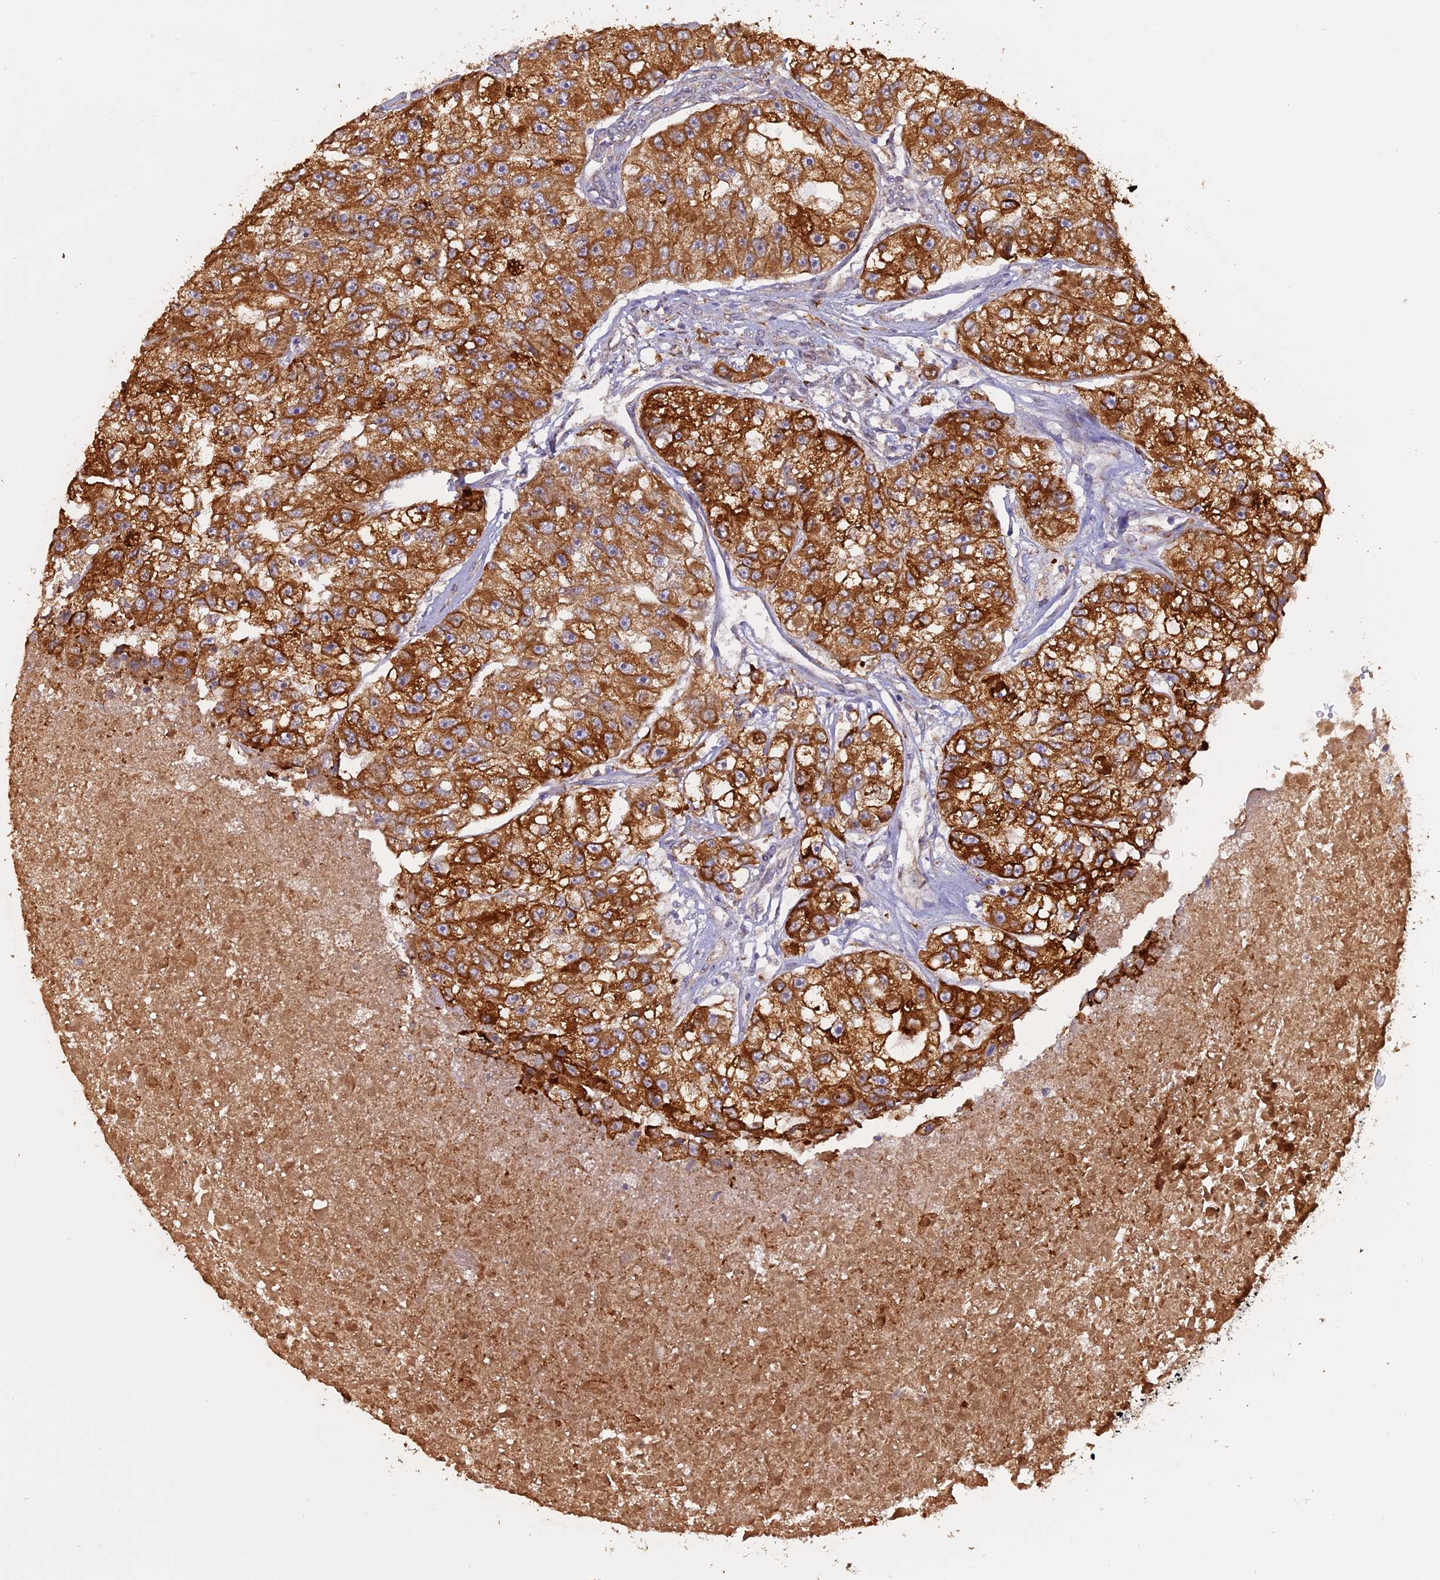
{"staining": {"intensity": "strong", "quantity": ">75%", "location": "cytoplasmic/membranous"}, "tissue": "renal cancer", "cell_type": "Tumor cells", "image_type": "cancer", "snomed": [{"axis": "morphology", "description": "Adenocarcinoma, NOS"}, {"axis": "topography", "description": "Kidney"}], "caption": "Protein analysis of renal cancer tissue demonstrates strong cytoplasmic/membranous expression in about >75% of tumor cells. (DAB IHC with brightfield microscopy, high magnification).", "gene": "PPIC", "patient": {"sex": "male", "age": 63}}